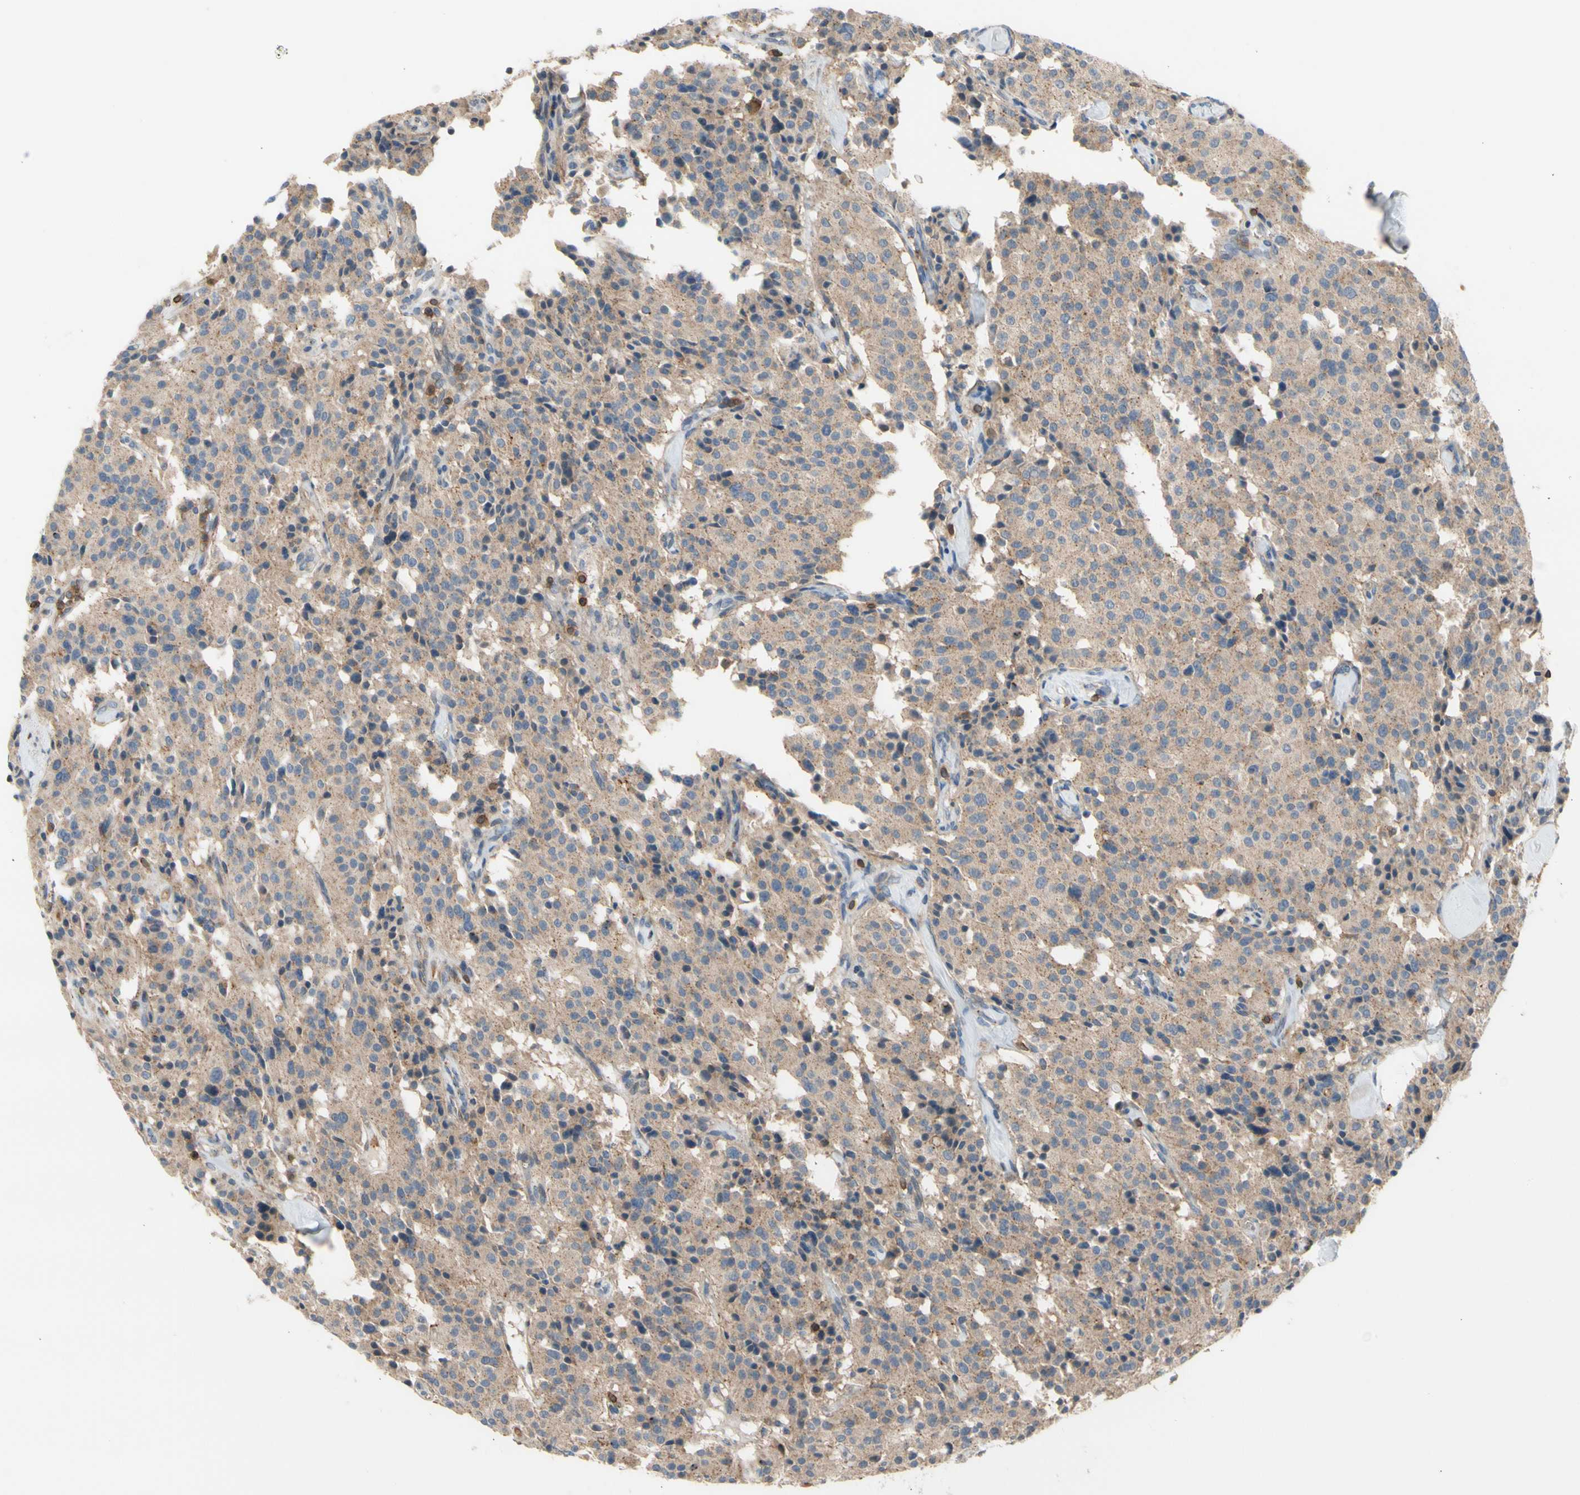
{"staining": {"intensity": "weak", "quantity": ">75%", "location": "cytoplasmic/membranous"}, "tissue": "carcinoid", "cell_type": "Tumor cells", "image_type": "cancer", "snomed": [{"axis": "morphology", "description": "Carcinoid, malignant, NOS"}, {"axis": "topography", "description": "Lung"}], "caption": "Carcinoid was stained to show a protein in brown. There is low levels of weak cytoplasmic/membranous expression in about >75% of tumor cells.", "gene": "GALNT5", "patient": {"sex": "male", "age": 30}}